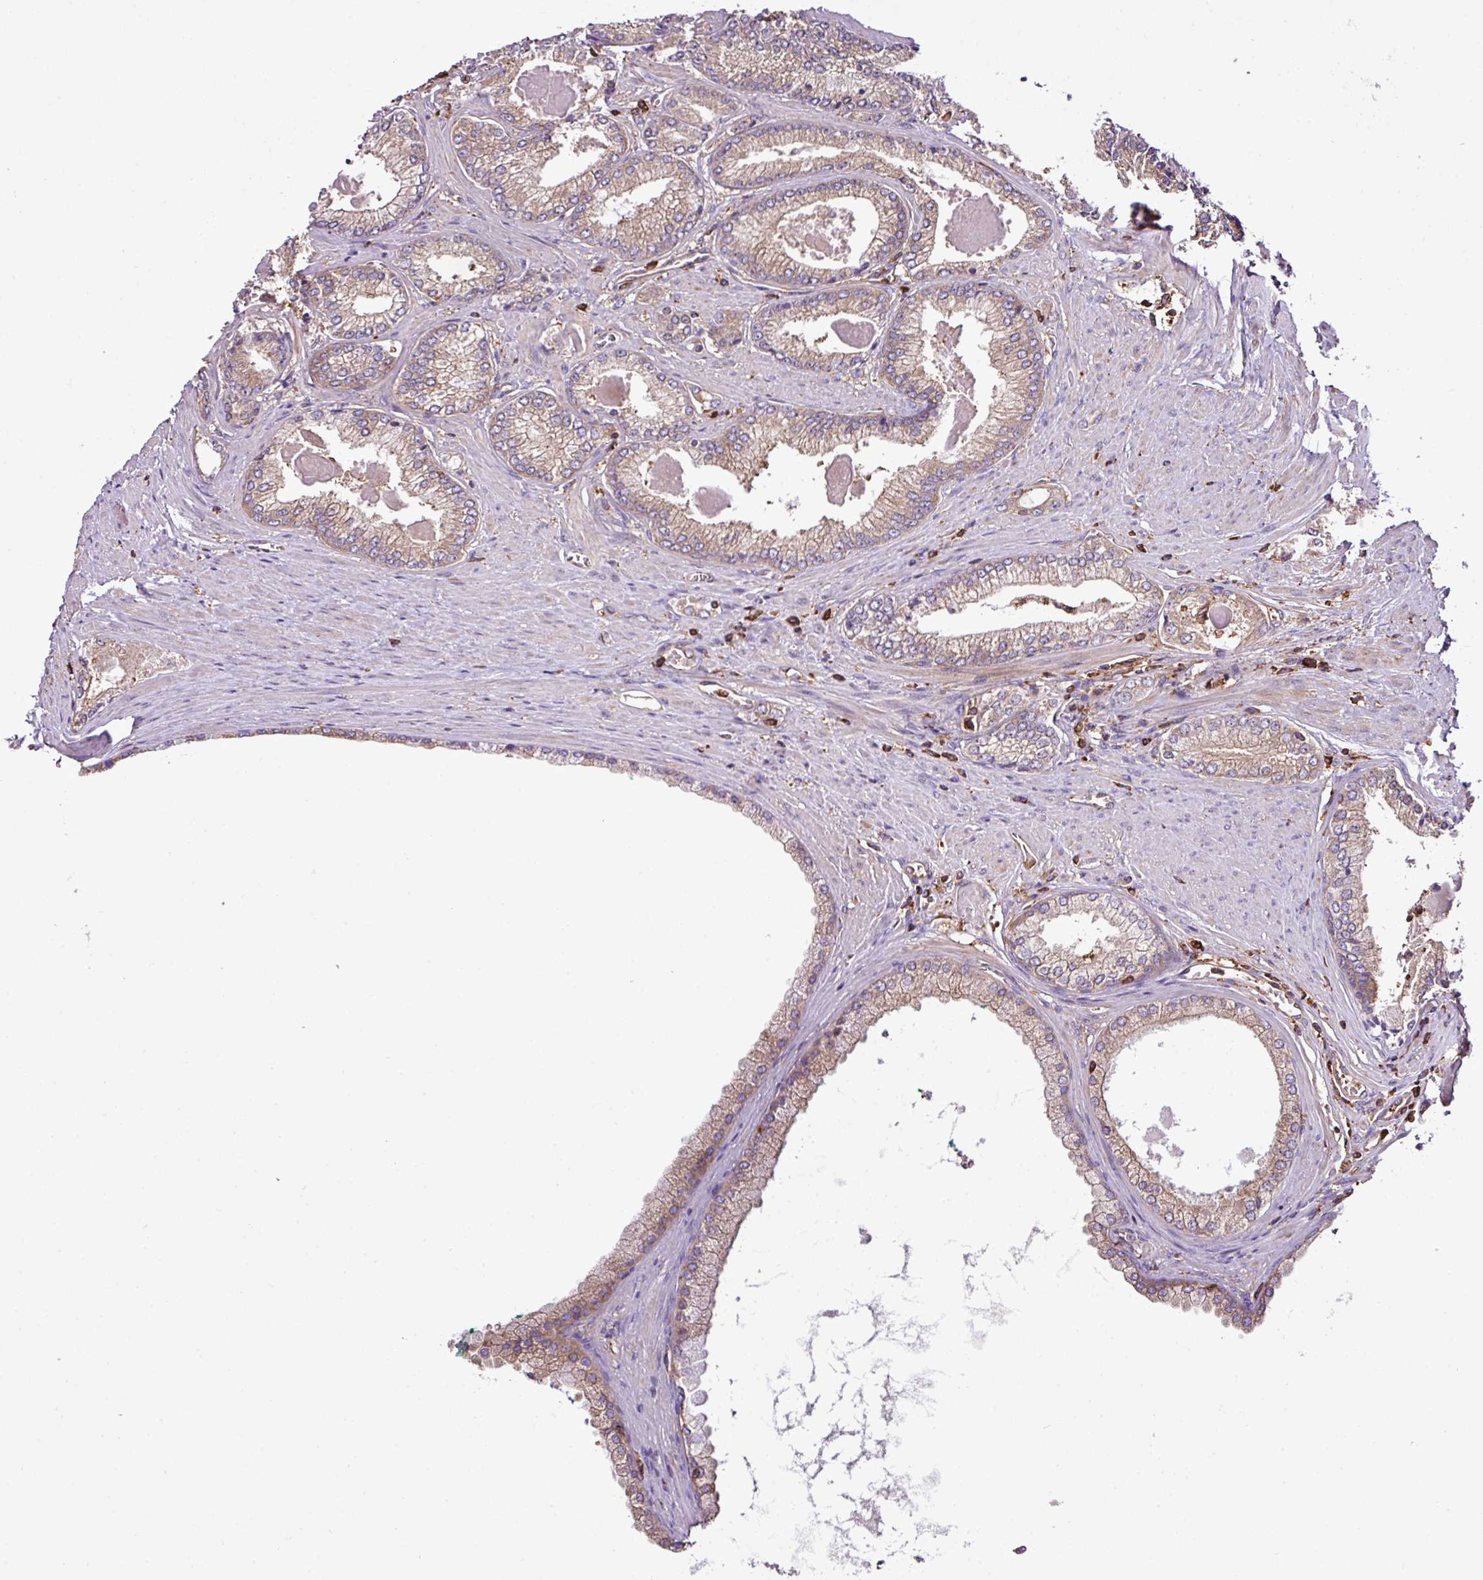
{"staining": {"intensity": "negative", "quantity": "none", "location": "none"}, "tissue": "prostate cancer", "cell_type": "Tumor cells", "image_type": "cancer", "snomed": [{"axis": "morphology", "description": "Adenocarcinoma, High grade"}, {"axis": "topography", "description": "Prostate"}], "caption": "The photomicrograph shows no significant expression in tumor cells of prostate cancer (adenocarcinoma (high-grade)).", "gene": "PGAP6", "patient": {"sex": "male", "age": 66}}